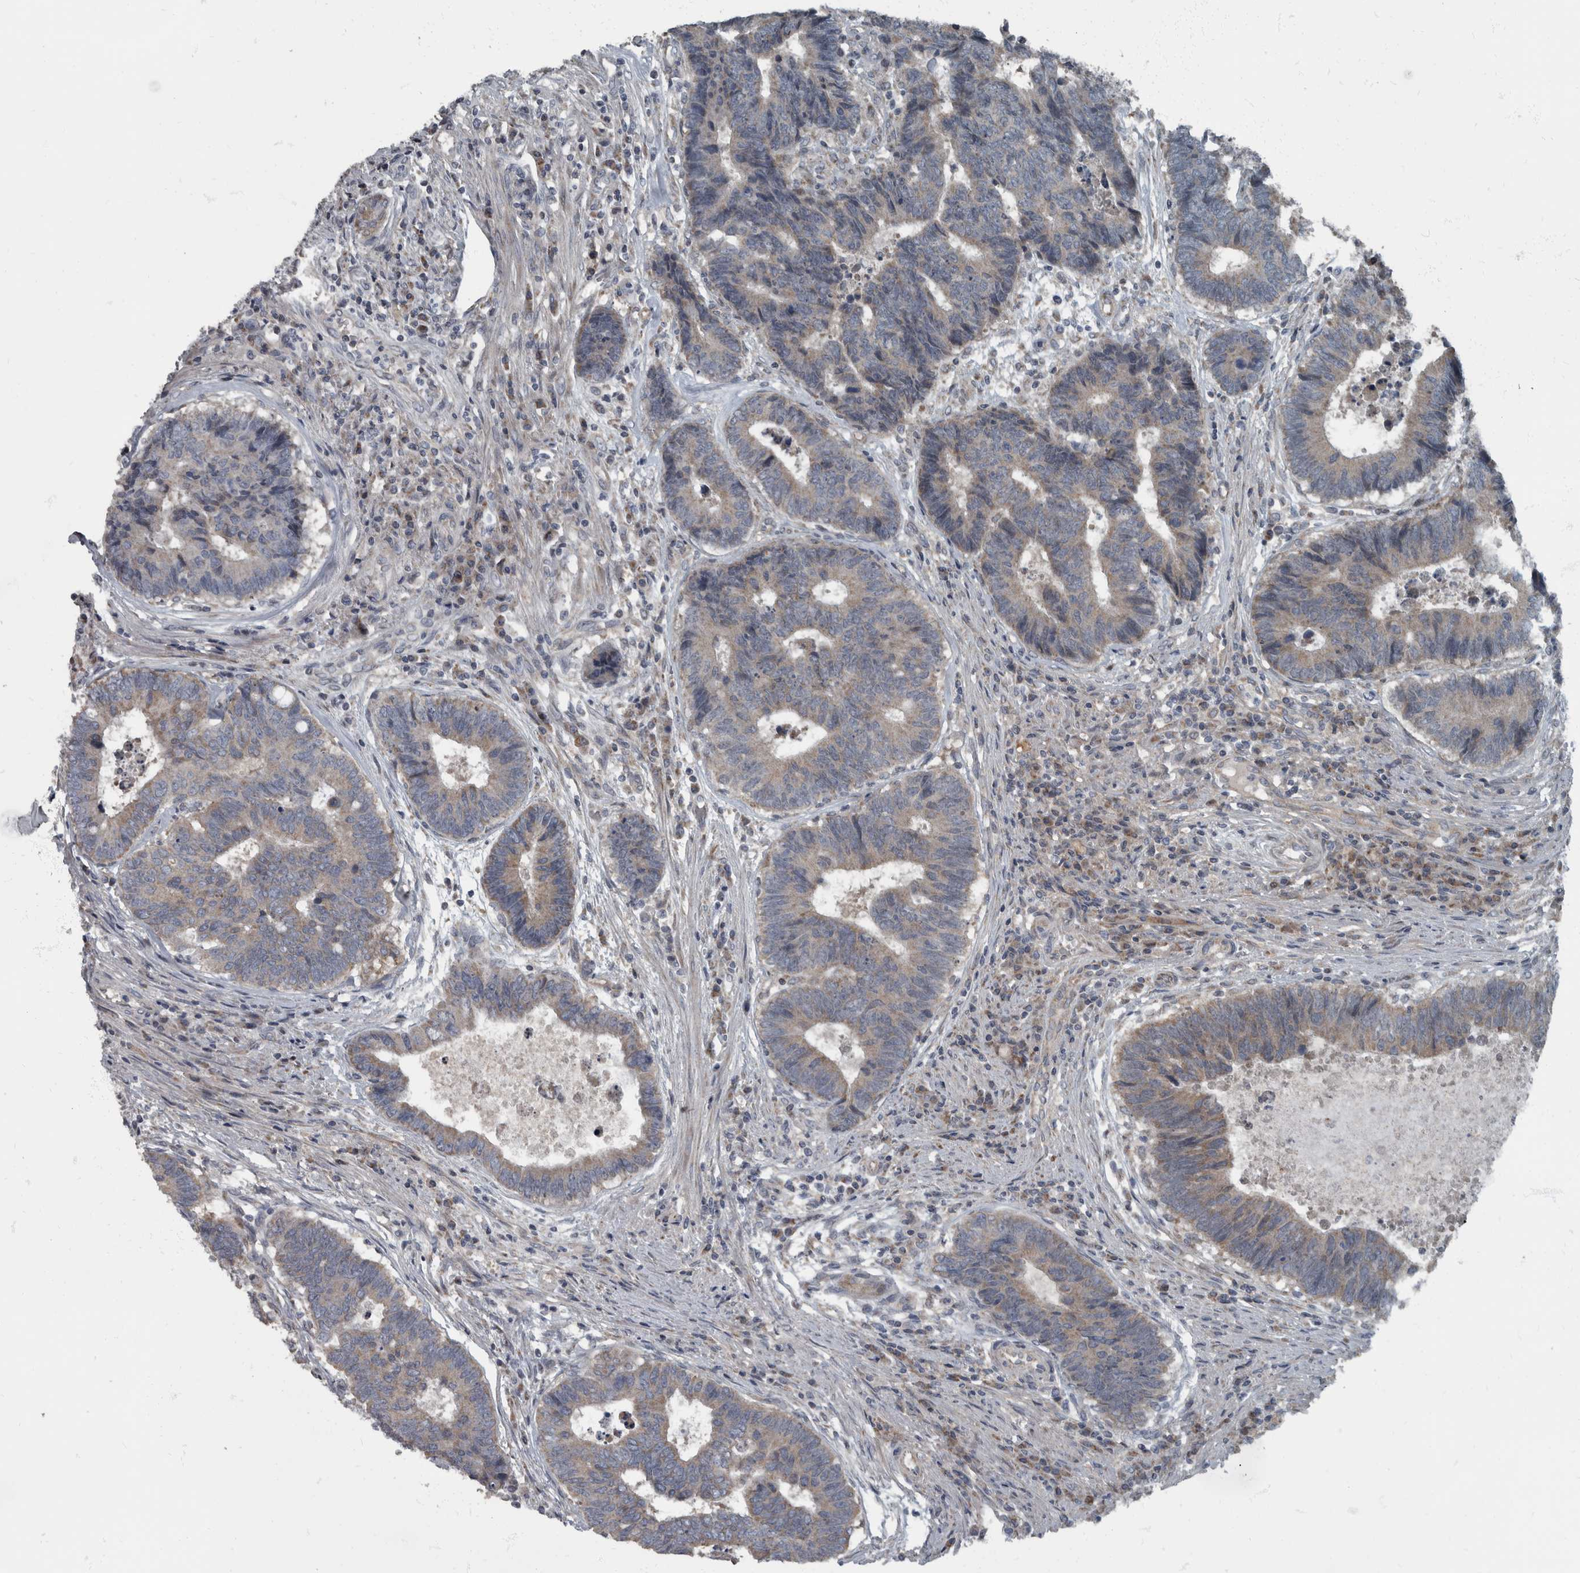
{"staining": {"intensity": "weak", "quantity": "<25%", "location": "cytoplasmic/membranous"}, "tissue": "colorectal cancer", "cell_type": "Tumor cells", "image_type": "cancer", "snomed": [{"axis": "morphology", "description": "Adenocarcinoma, NOS"}, {"axis": "topography", "description": "Rectum"}], "caption": "There is no significant positivity in tumor cells of adenocarcinoma (colorectal).", "gene": "RABGGTB", "patient": {"sex": "male", "age": 84}}